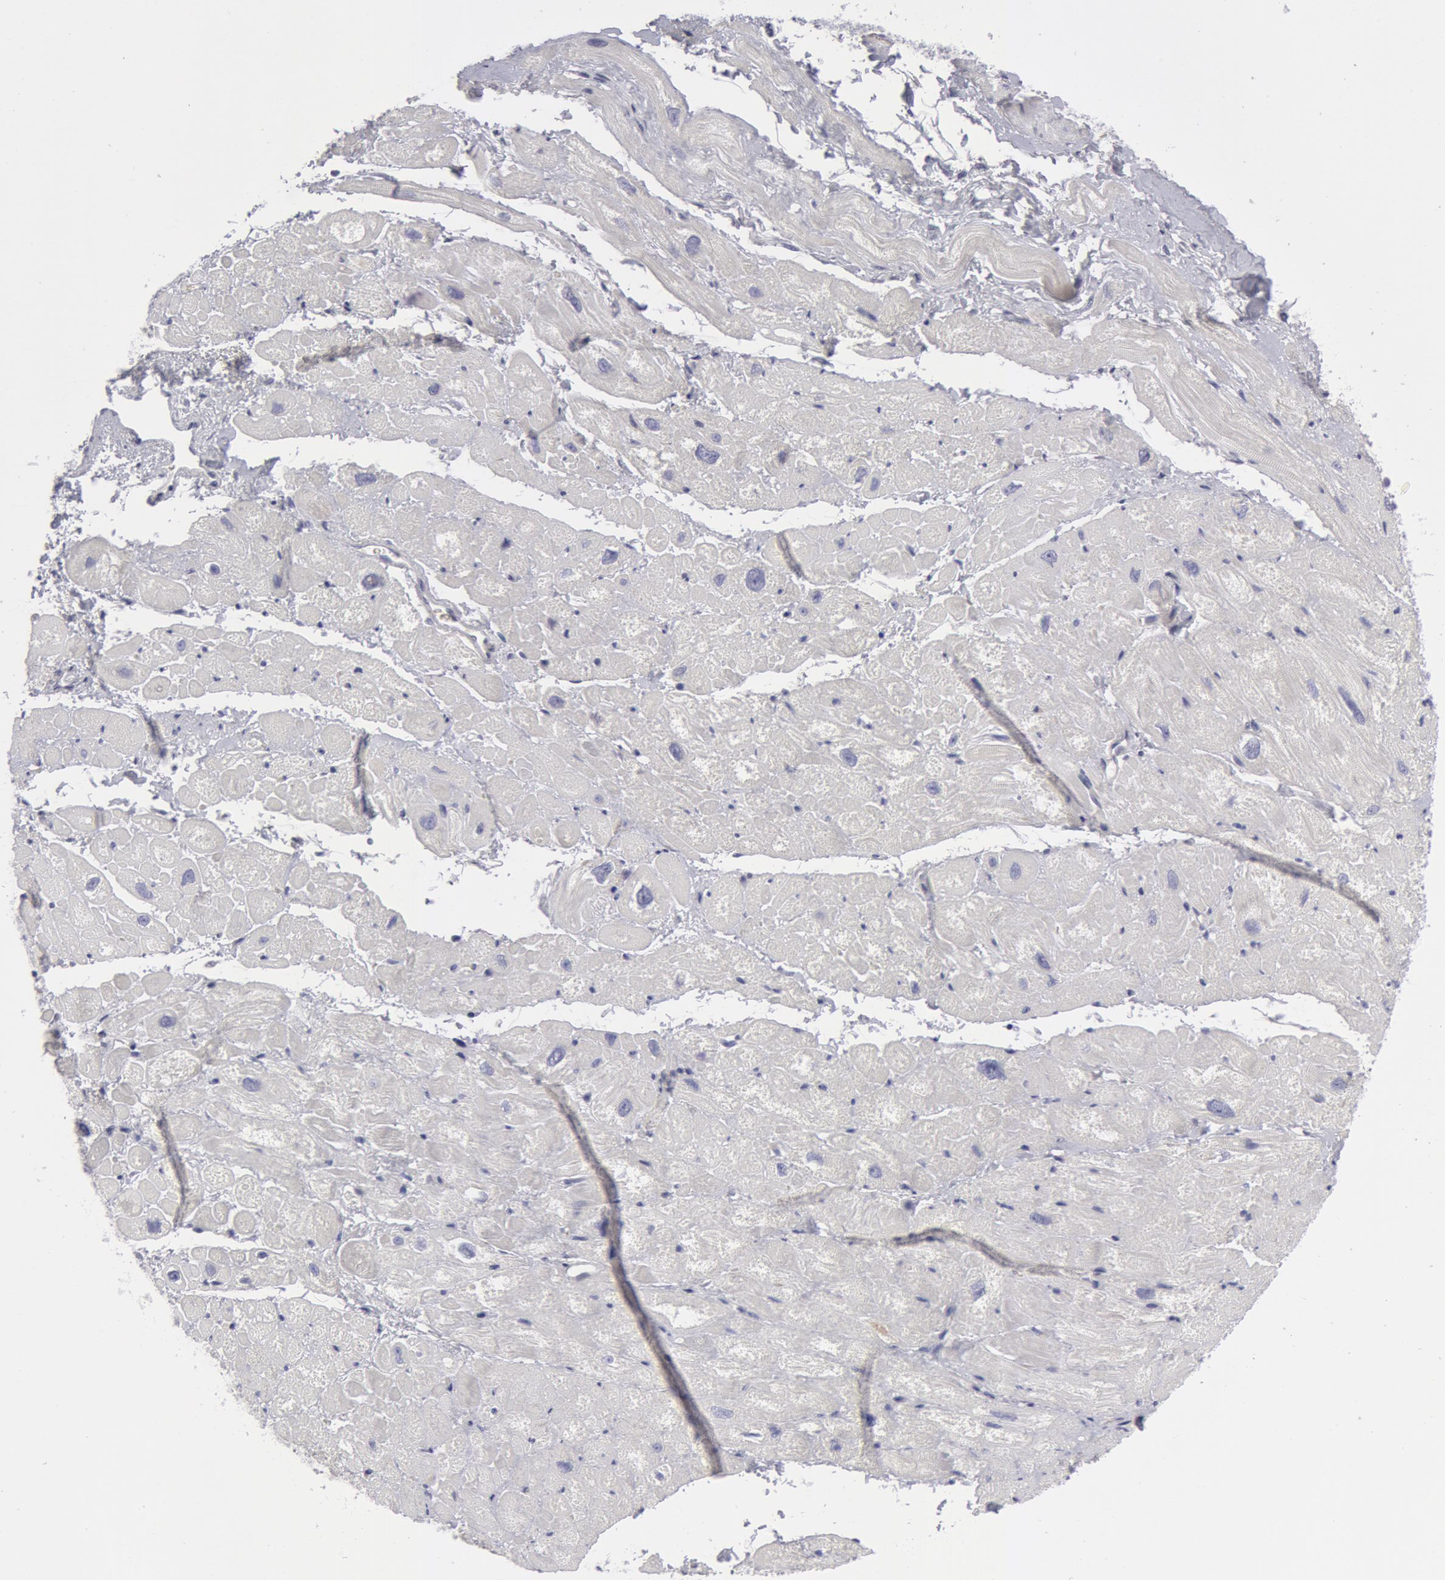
{"staining": {"intensity": "negative", "quantity": "none", "location": "none"}, "tissue": "heart muscle", "cell_type": "Cardiomyocytes", "image_type": "normal", "snomed": [{"axis": "morphology", "description": "Normal tissue, NOS"}, {"axis": "topography", "description": "Heart"}], "caption": "IHC of unremarkable human heart muscle reveals no positivity in cardiomyocytes.", "gene": "SMC1B", "patient": {"sex": "male", "age": 49}}